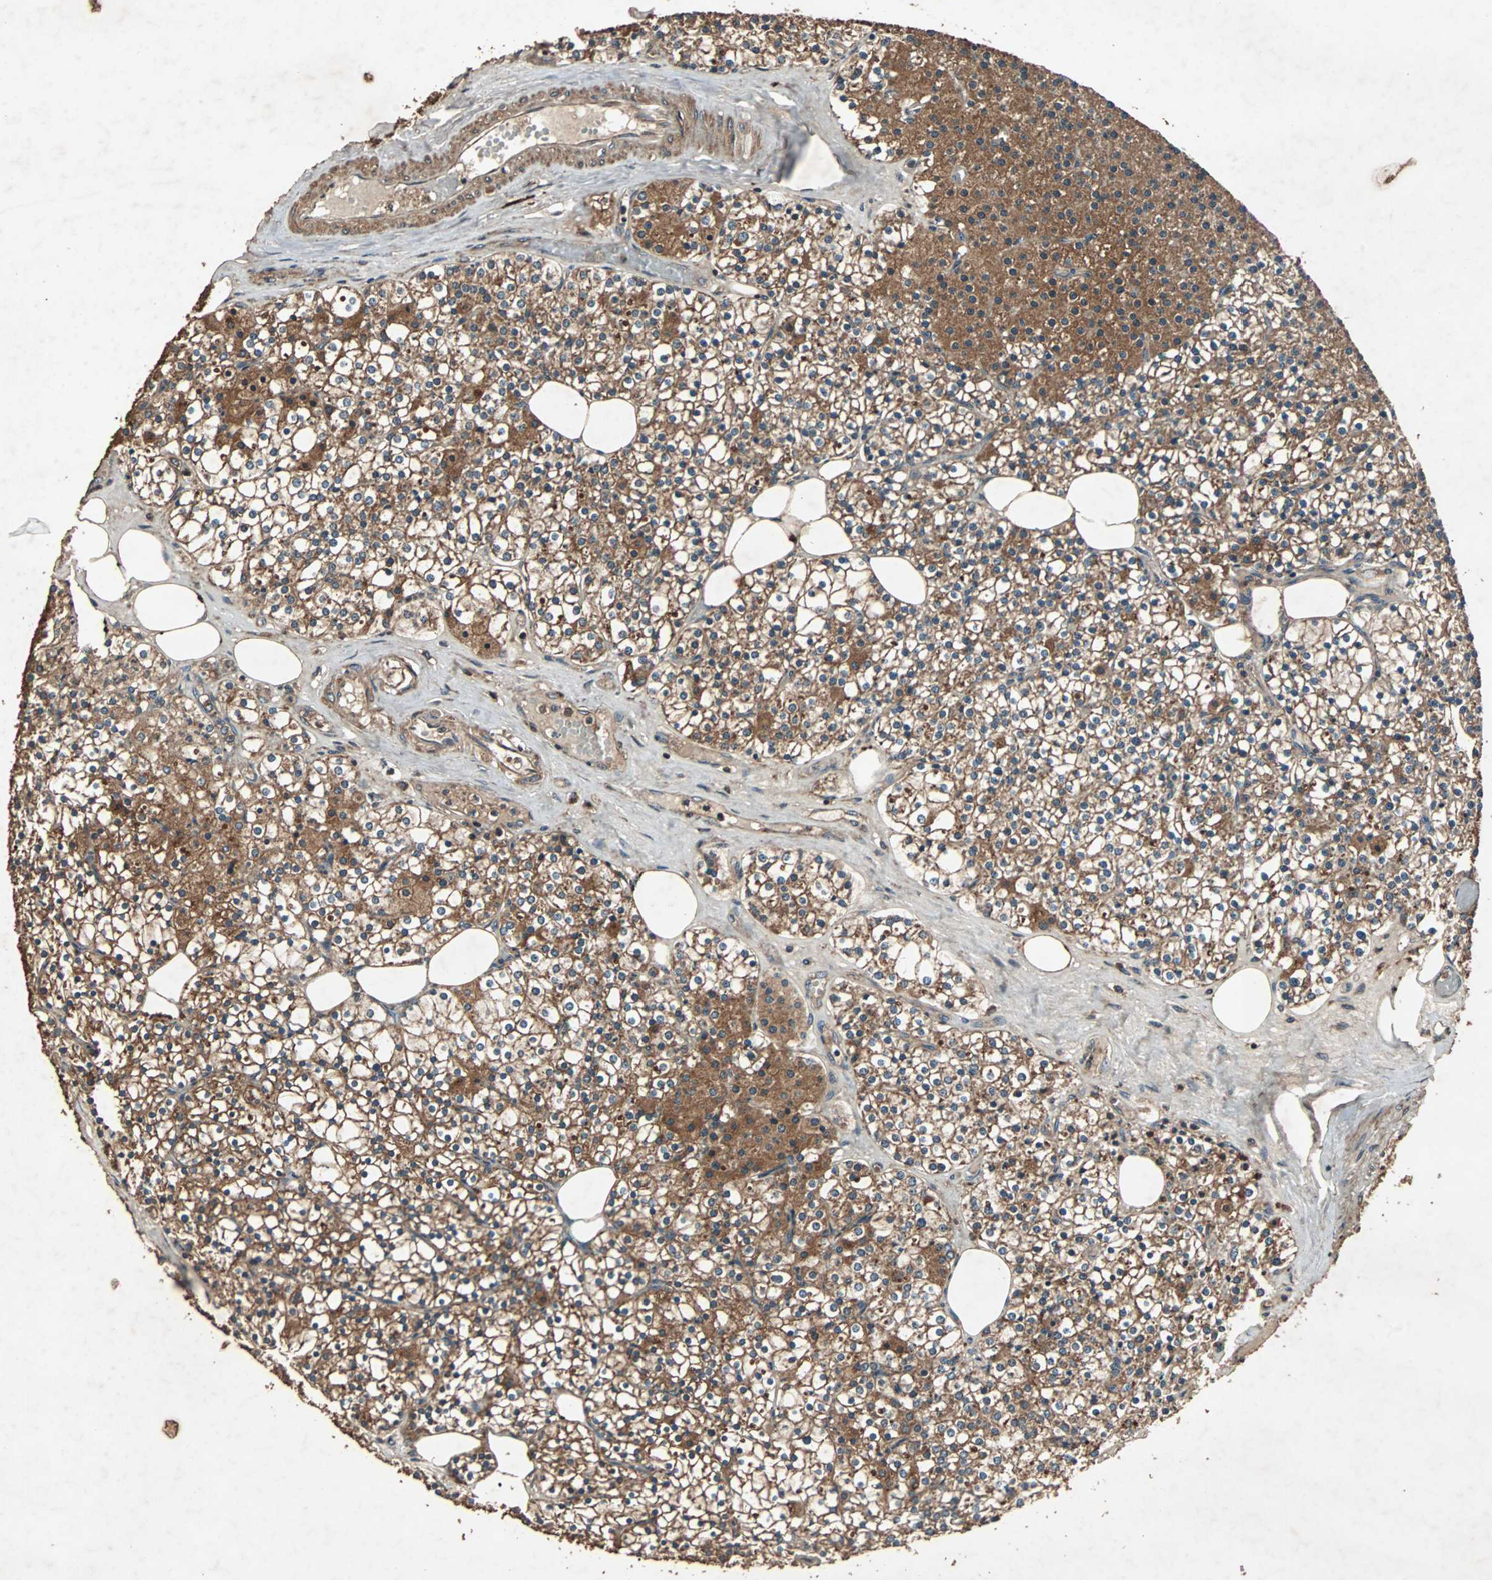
{"staining": {"intensity": "strong", "quantity": ">75%", "location": "cytoplasmic/membranous"}, "tissue": "parathyroid gland", "cell_type": "Glandular cells", "image_type": "normal", "snomed": [{"axis": "morphology", "description": "Normal tissue, NOS"}, {"axis": "topography", "description": "Parathyroid gland"}], "caption": "IHC image of benign parathyroid gland stained for a protein (brown), which reveals high levels of strong cytoplasmic/membranous expression in about >75% of glandular cells.", "gene": "LAMTOR5", "patient": {"sex": "female", "age": 63}}